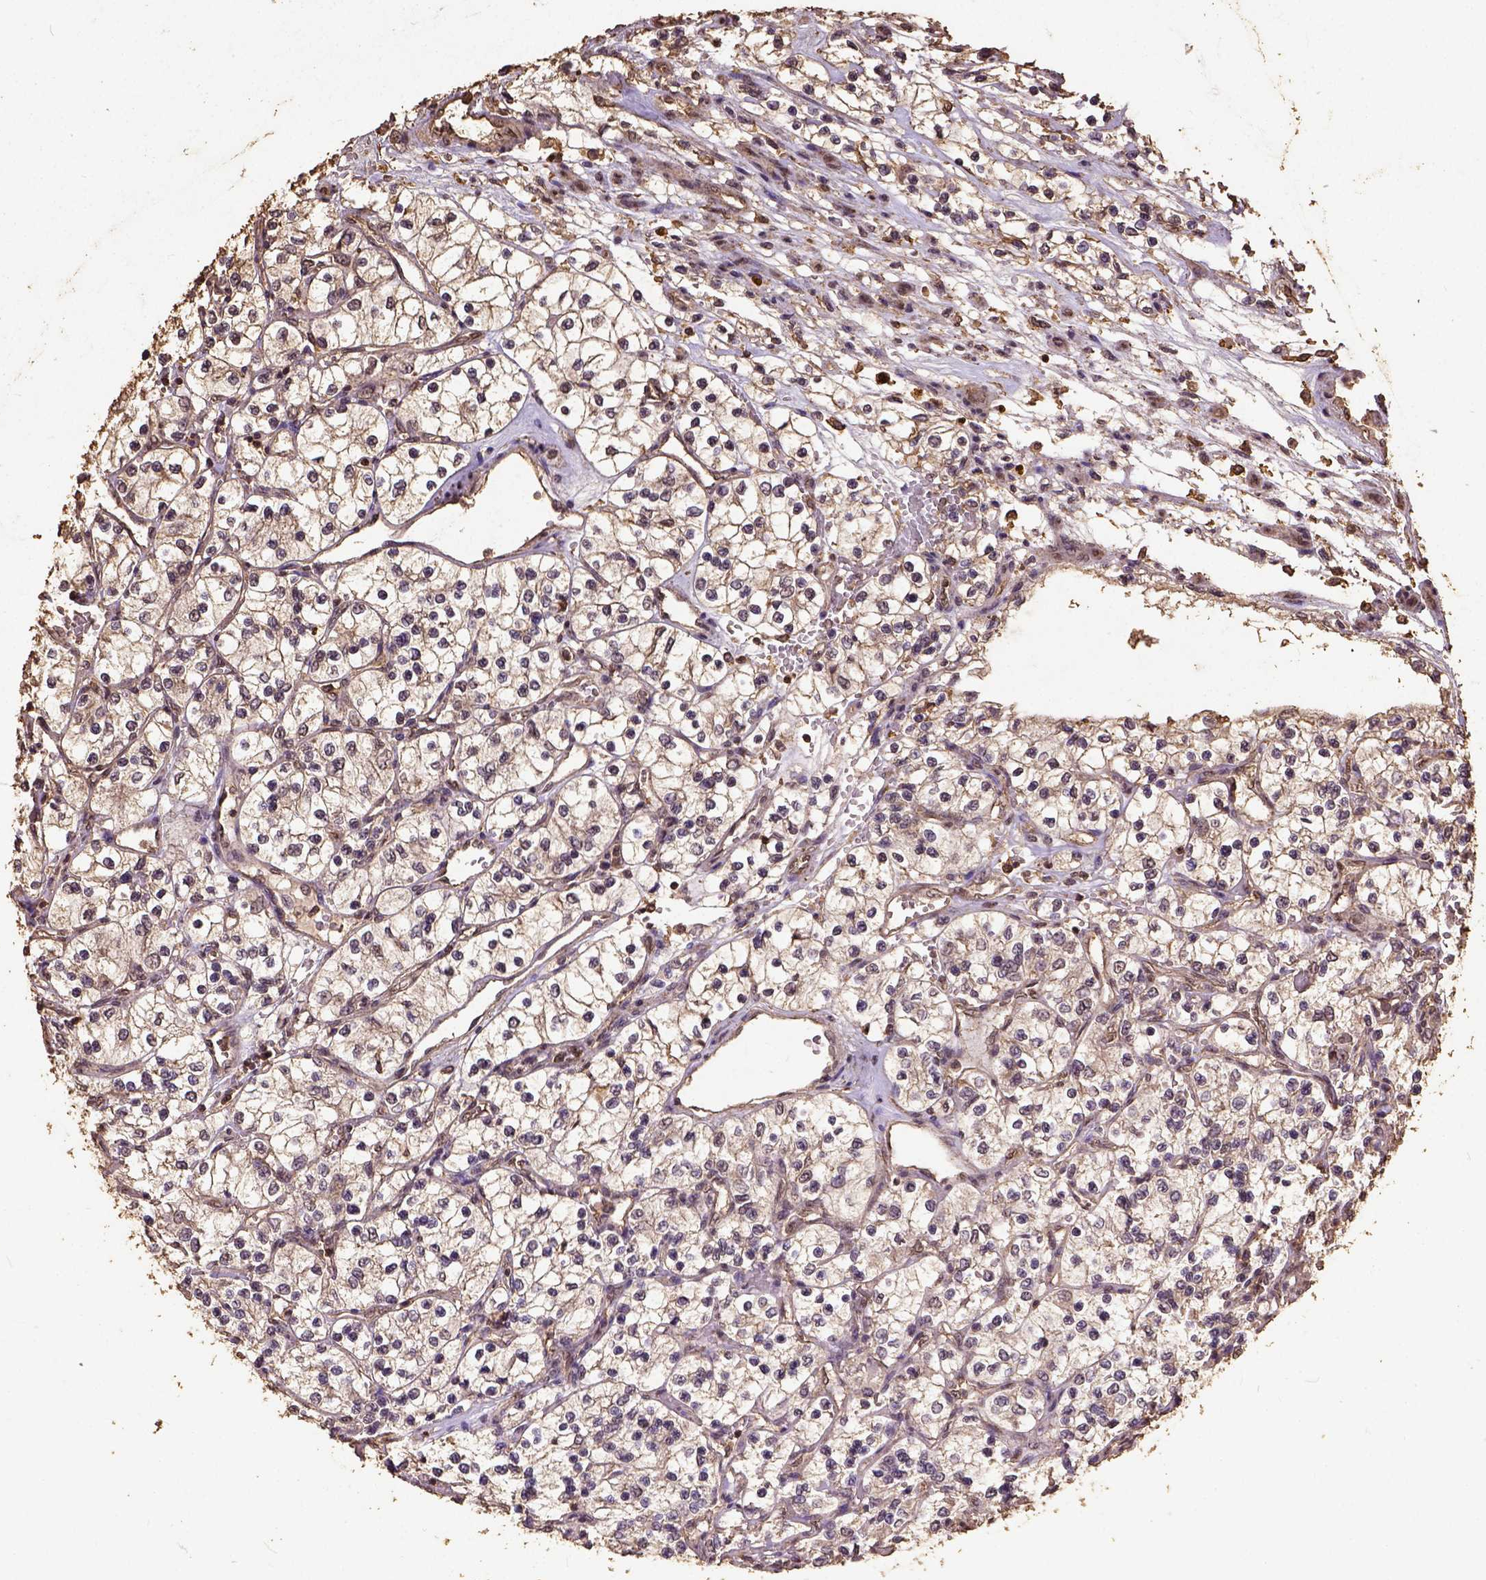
{"staining": {"intensity": "weak", "quantity": "25%-75%", "location": "nuclear"}, "tissue": "renal cancer", "cell_type": "Tumor cells", "image_type": "cancer", "snomed": [{"axis": "morphology", "description": "Adenocarcinoma, NOS"}, {"axis": "topography", "description": "Kidney"}], "caption": "Approximately 25%-75% of tumor cells in human renal cancer (adenocarcinoma) reveal weak nuclear protein positivity as visualized by brown immunohistochemical staining.", "gene": "NACC1", "patient": {"sex": "female", "age": 69}}